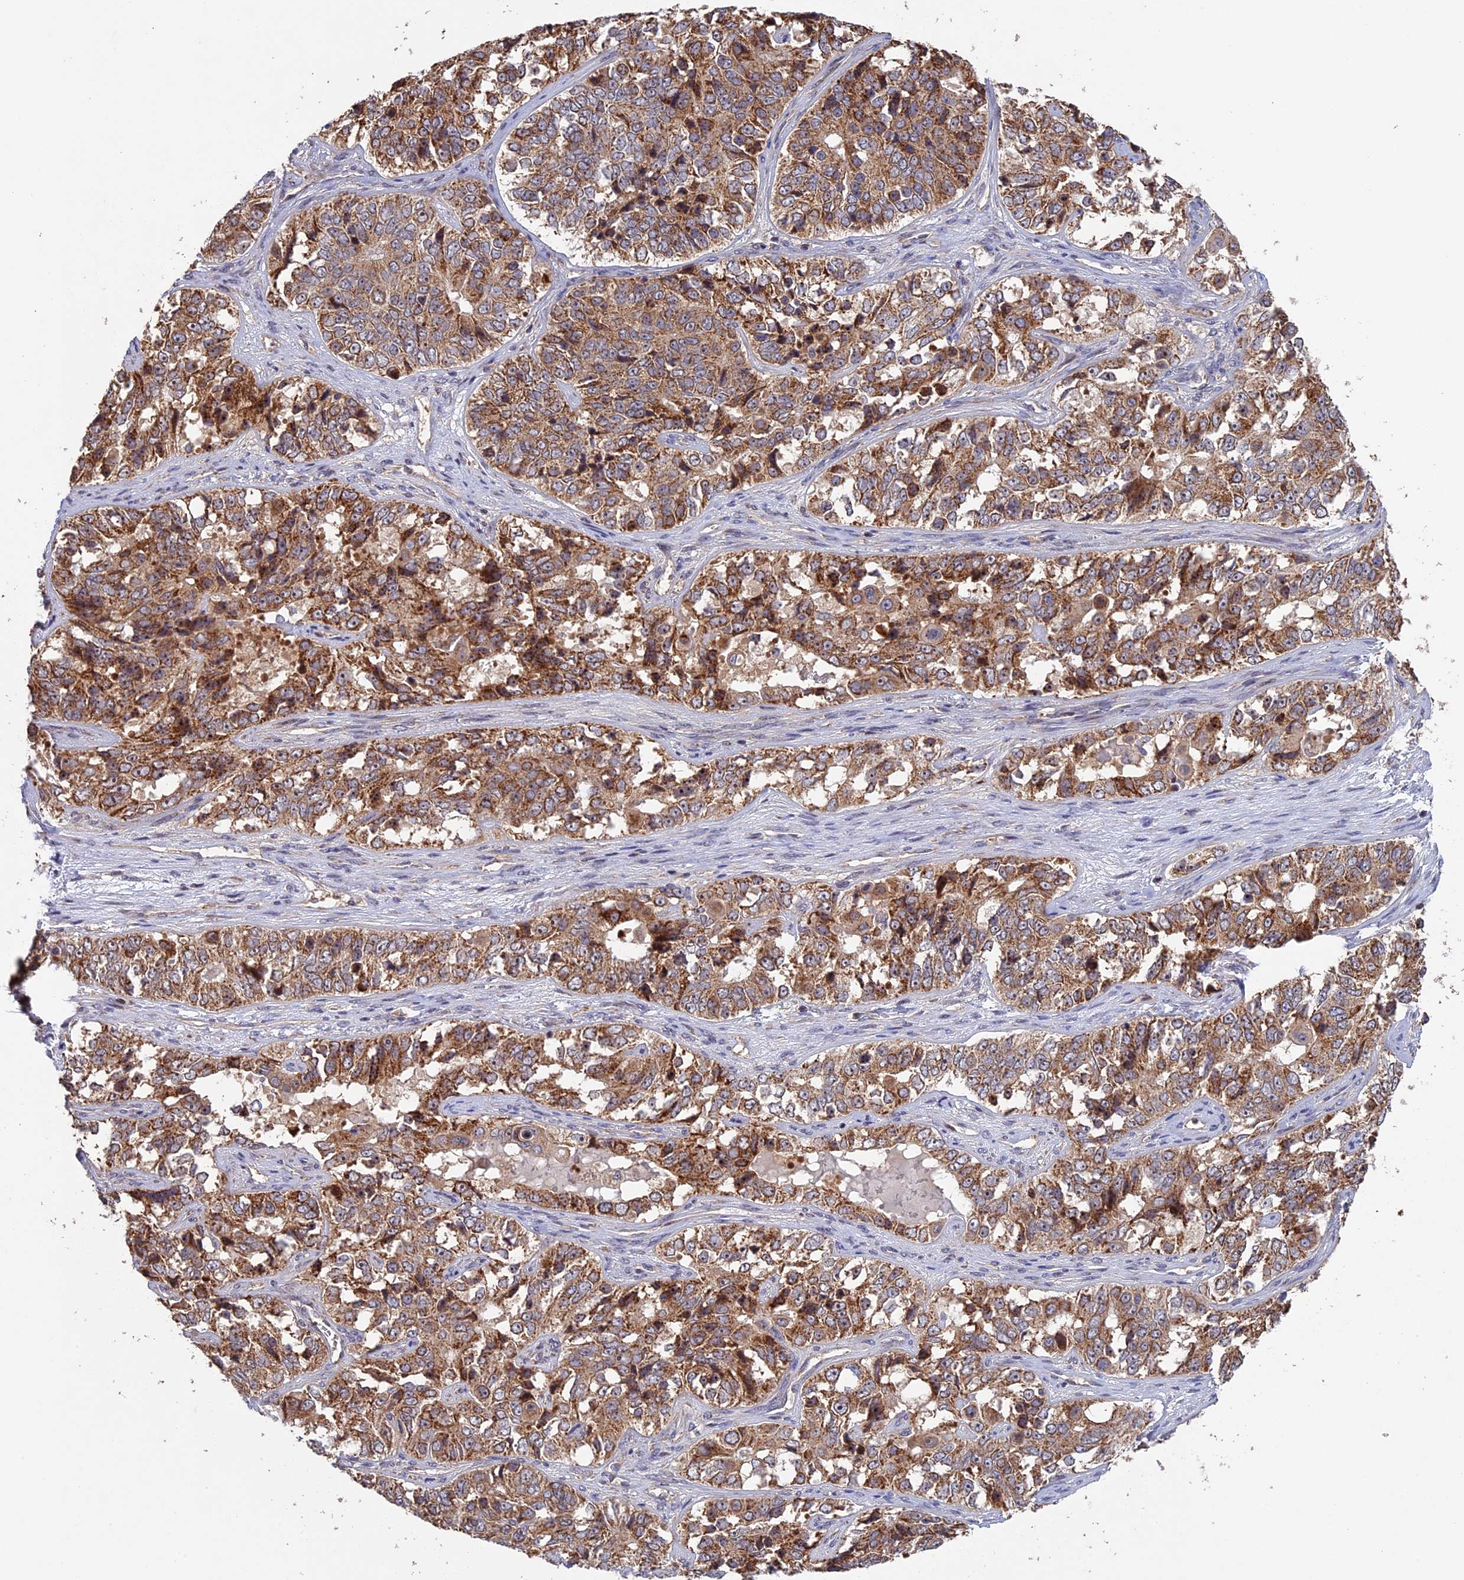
{"staining": {"intensity": "moderate", "quantity": ">75%", "location": "cytoplasmic/membranous"}, "tissue": "ovarian cancer", "cell_type": "Tumor cells", "image_type": "cancer", "snomed": [{"axis": "morphology", "description": "Carcinoma, endometroid"}, {"axis": "topography", "description": "Ovary"}], "caption": "A medium amount of moderate cytoplasmic/membranous positivity is identified in approximately >75% of tumor cells in ovarian cancer tissue.", "gene": "FERMT1", "patient": {"sex": "female", "age": 51}}